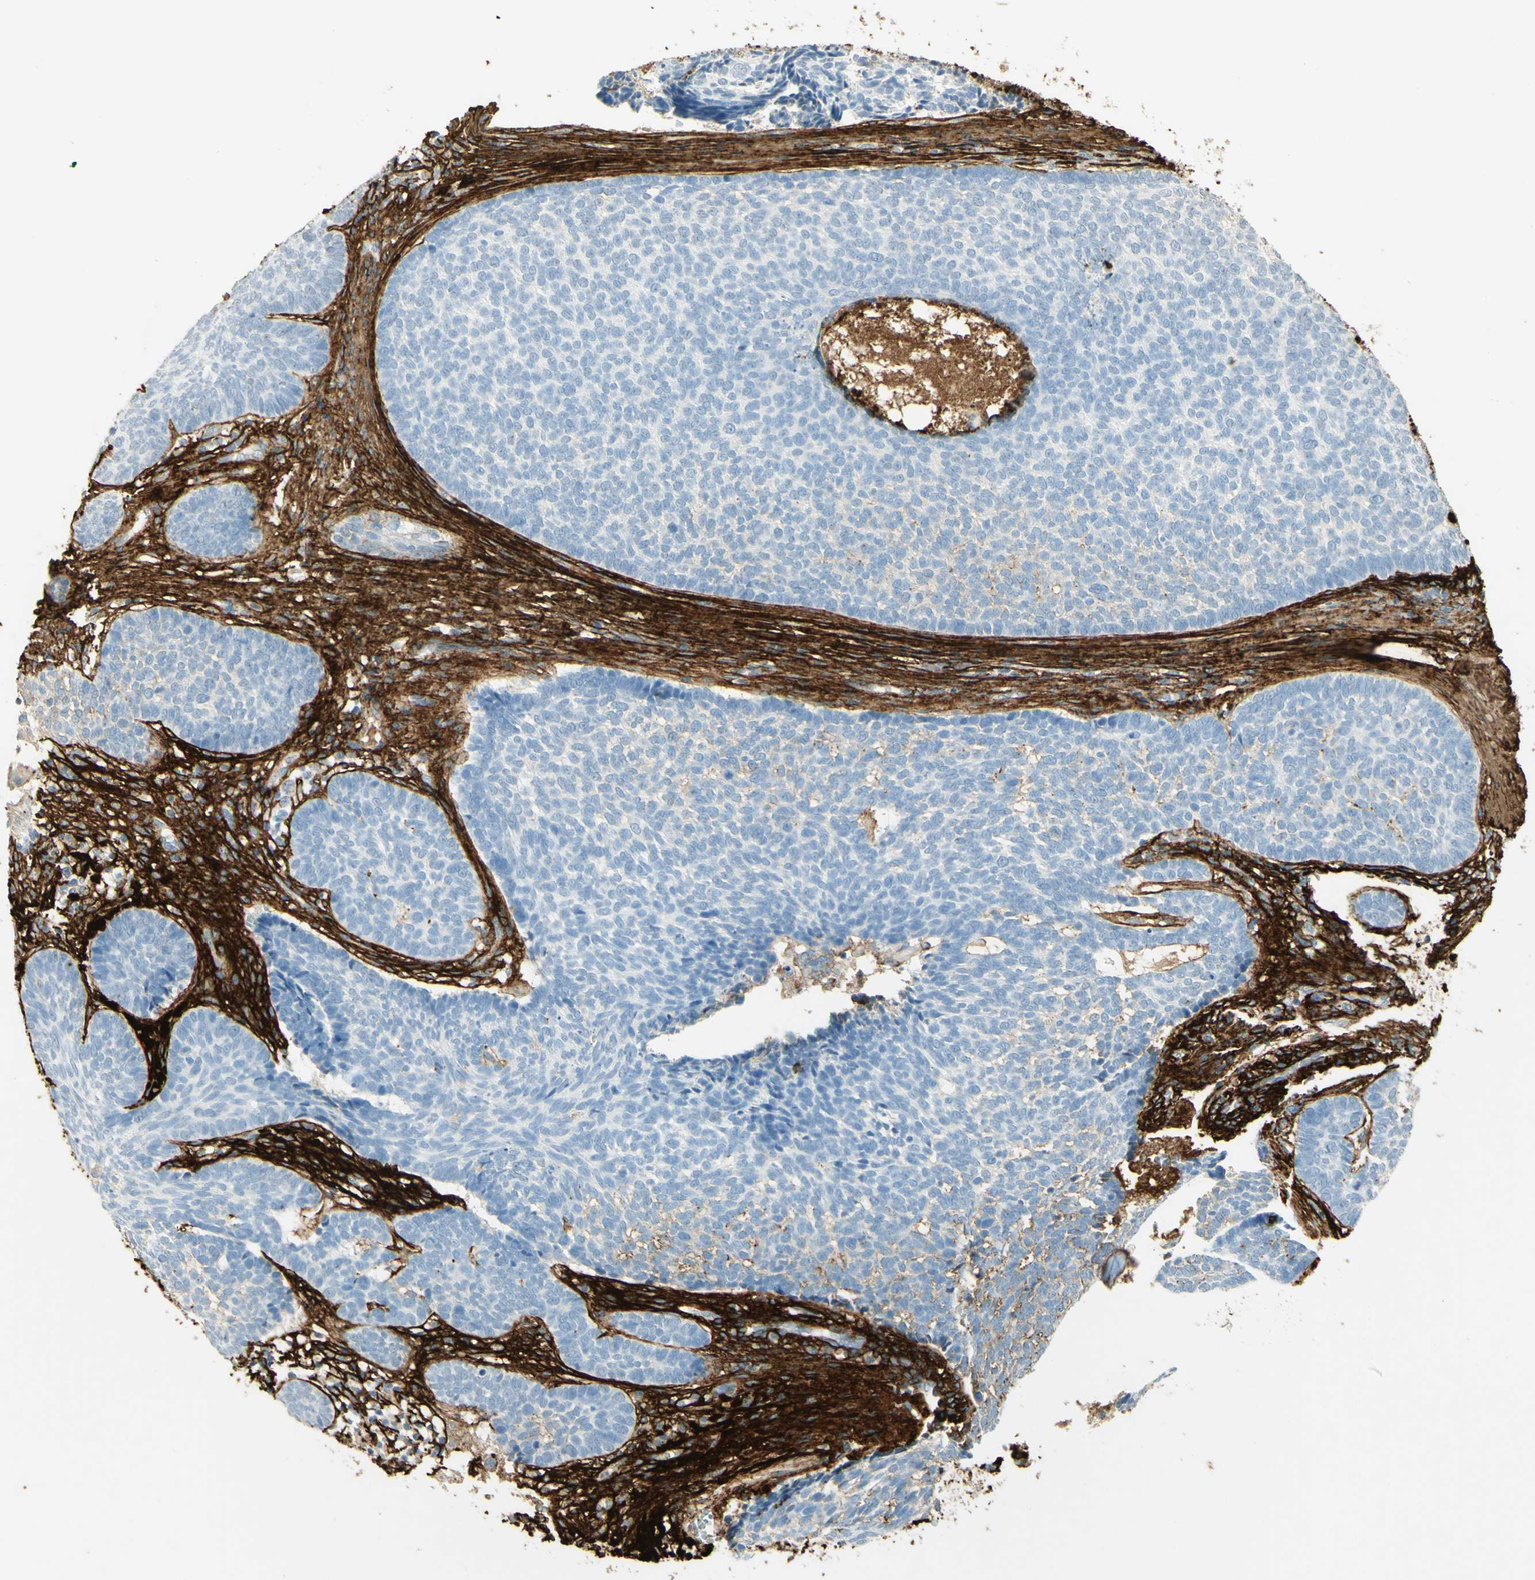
{"staining": {"intensity": "negative", "quantity": "none", "location": "none"}, "tissue": "skin cancer", "cell_type": "Tumor cells", "image_type": "cancer", "snomed": [{"axis": "morphology", "description": "Basal cell carcinoma"}, {"axis": "topography", "description": "Skin"}], "caption": "Immunohistochemical staining of human skin cancer (basal cell carcinoma) reveals no significant staining in tumor cells. Nuclei are stained in blue.", "gene": "TNN", "patient": {"sex": "male", "age": 84}}